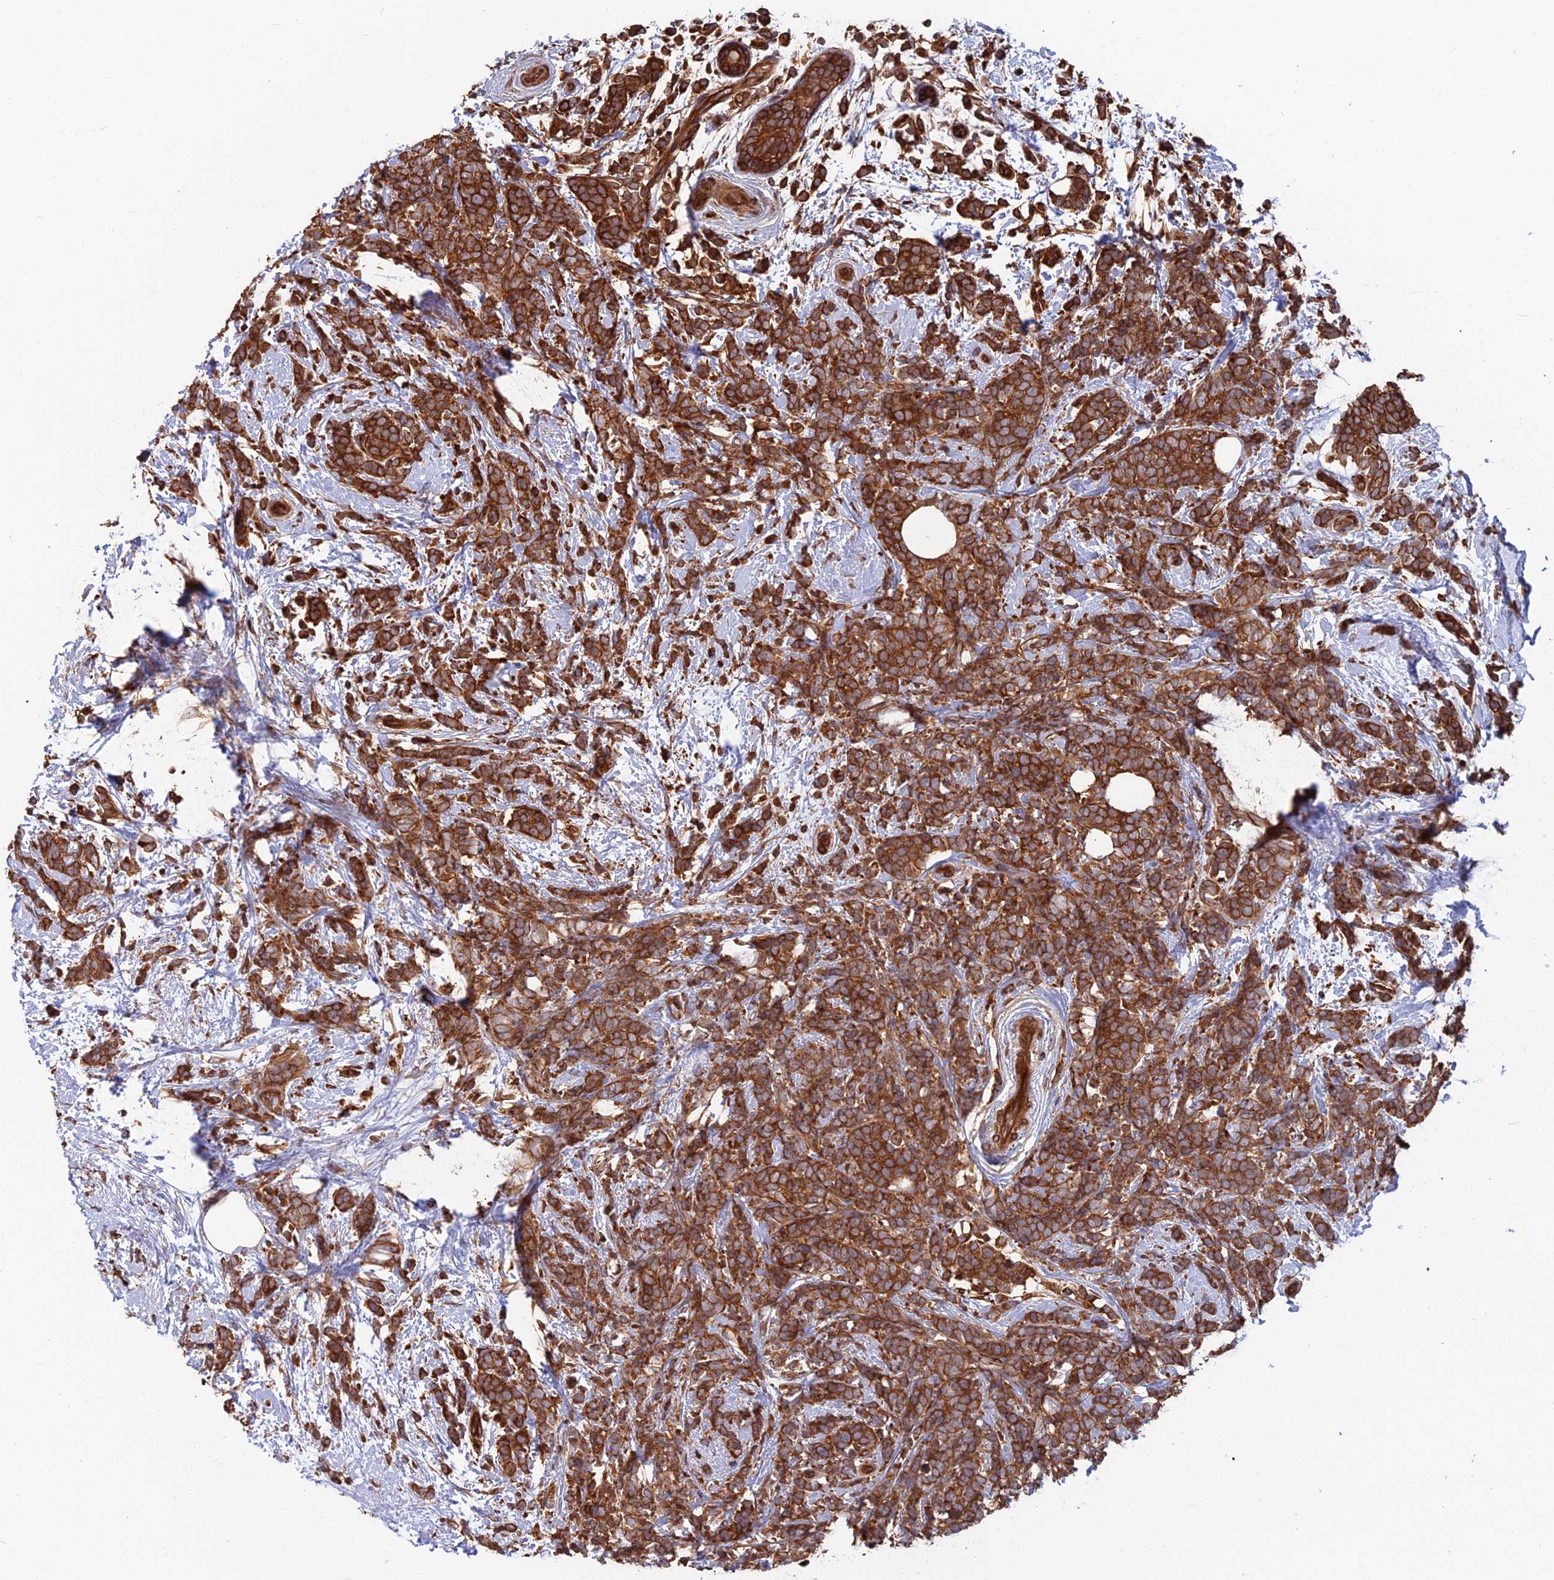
{"staining": {"intensity": "strong", "quantity": ">75%", "location": "cytoplasmic/membranous"}, "tissue": "breast cancer", "cell_type": "Tumor cells", "image_type": "cancer", "snomed": [{"axis": "morphology", "description": "Lobular carcinoma"}, {"axis": "topography", "description": "Breast"}], "caption": "Protein expression analysis of breast lobular carcinoma exhibits strong cytoplasmic/membranous positivity in about >75% of tumor cells.", "gene": "WDR1", "patient": {"sex": "female", "age": 58}}